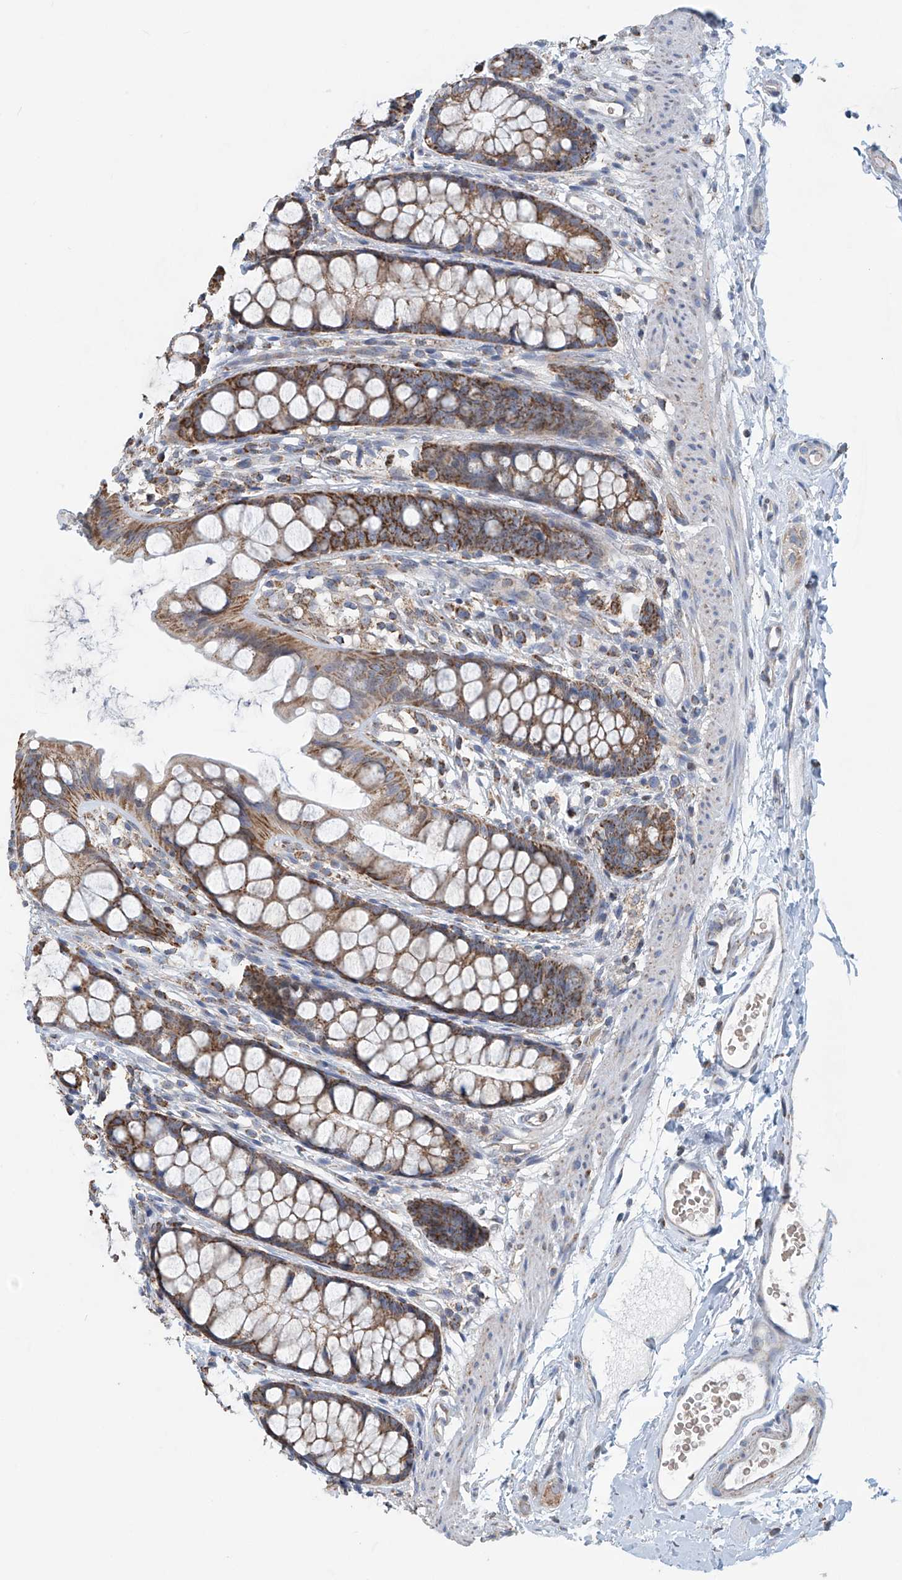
{"staining": {"intensity": "moderate", "quantity": ">75%", "location": "cytoplasmic/membranous"}, "tissue": "rectum", "cell_type": "Glandular cells", "image_type": "normal", "snomed": [{"axis": "morphology", "description": "Normal tissue, NOS"}, {"axis": "topography", "description": "Rectum"}], "caption": "An image of human rectum stained for a protein displays moderate cytoplasmic/membranous brown staining in glandular cells. (Brightfield microscopy of DAB IHC at high magnification).", "gene": "COMMD1", "patient": {"sex": "female", "age": 65}}